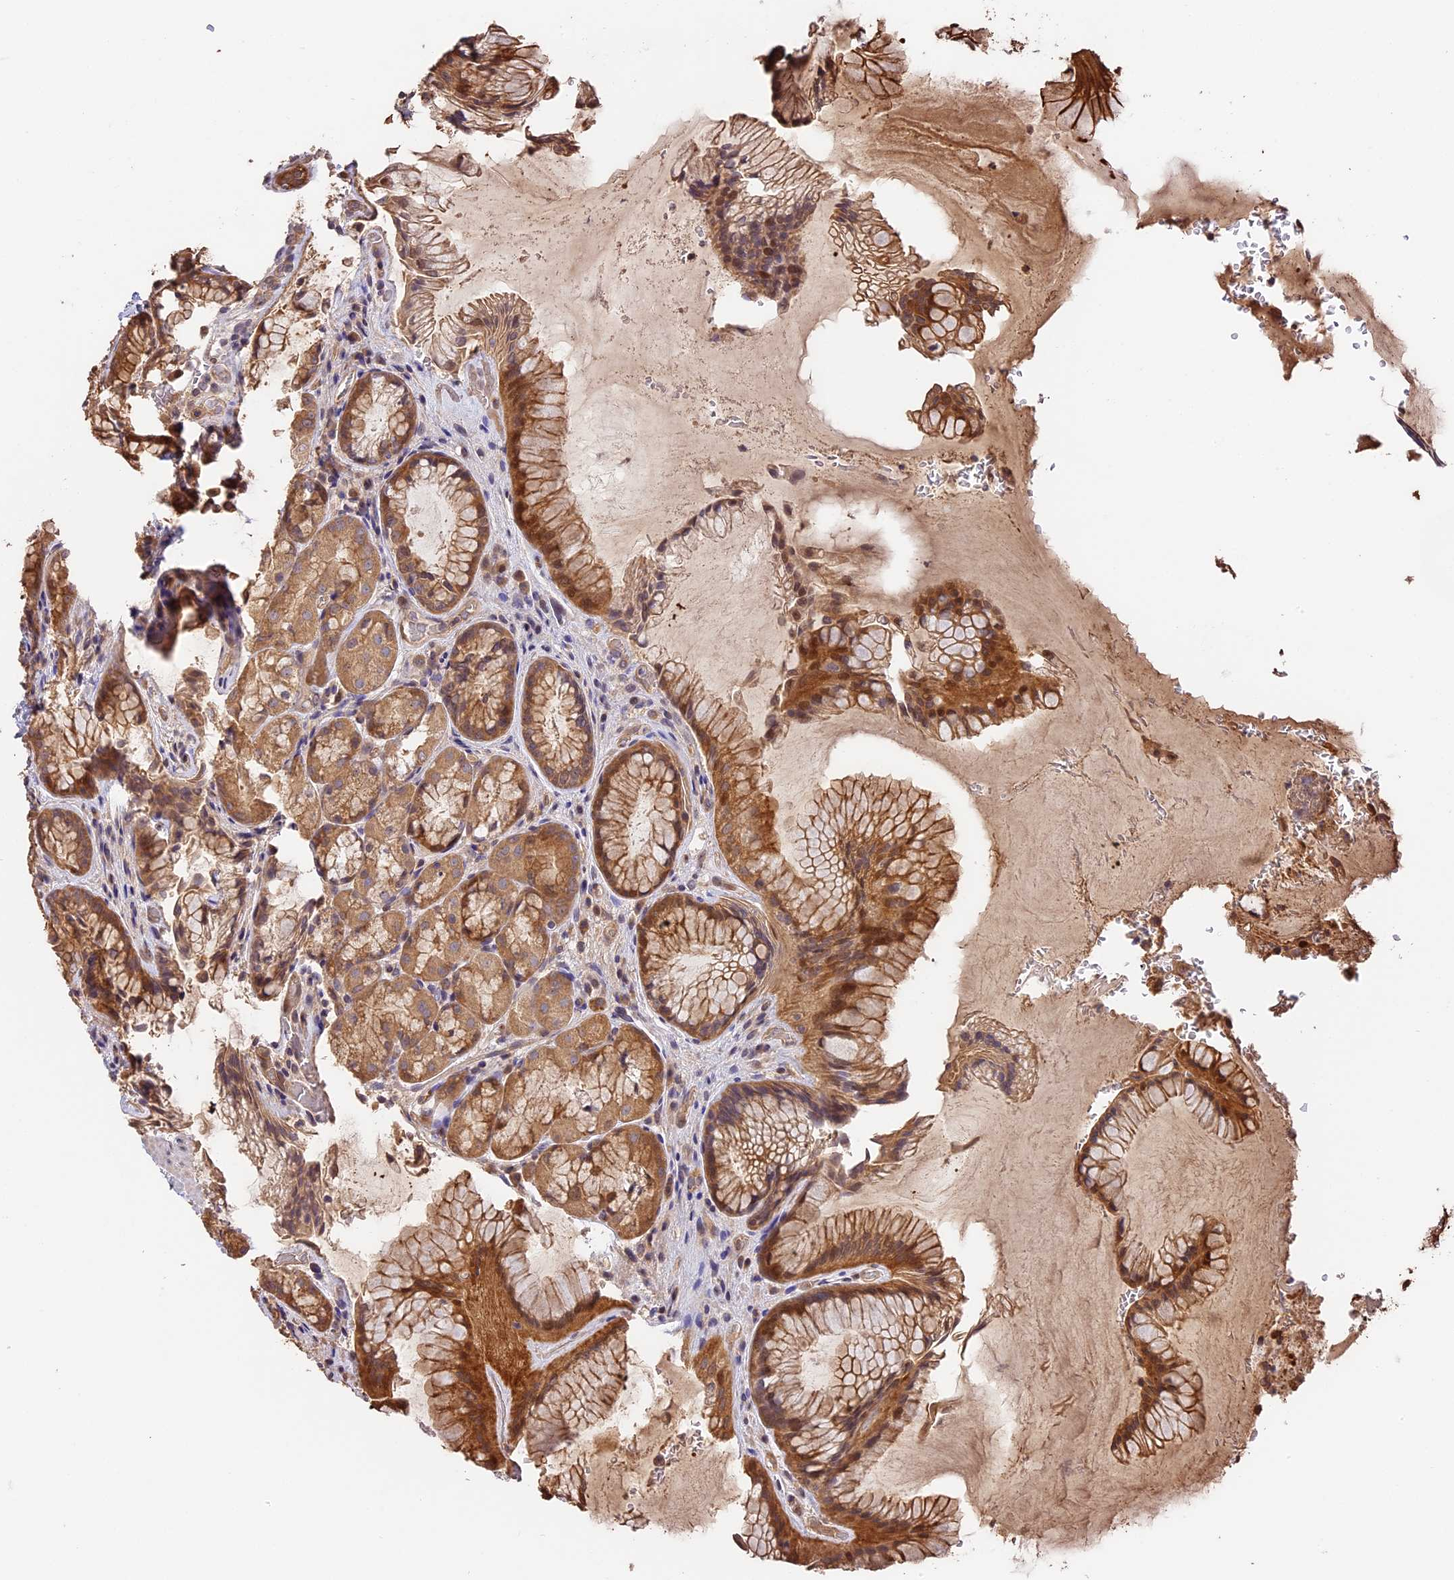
{"staining": {"intensity": "moderate", "quantity": ">75%", "location": "cytoplasmic/membranous"}, "tissue": "stomach", "cell_type": "Glandular cells", "image_type": "normal", "snomed": [{"axis": "morphology", "description": "Normal tissue, NOS"}, {"axis": "topography", "description": "Stomach"}], "caption": "A micrograph showing moderate cytoplasmic/membranous staining in about >75% of glandular cells in unremarkable stomach, as visualized by brown immunohistochemical staining.", "gene": "PPP1R37", "patient": {"sex": "male", "age": 63}}